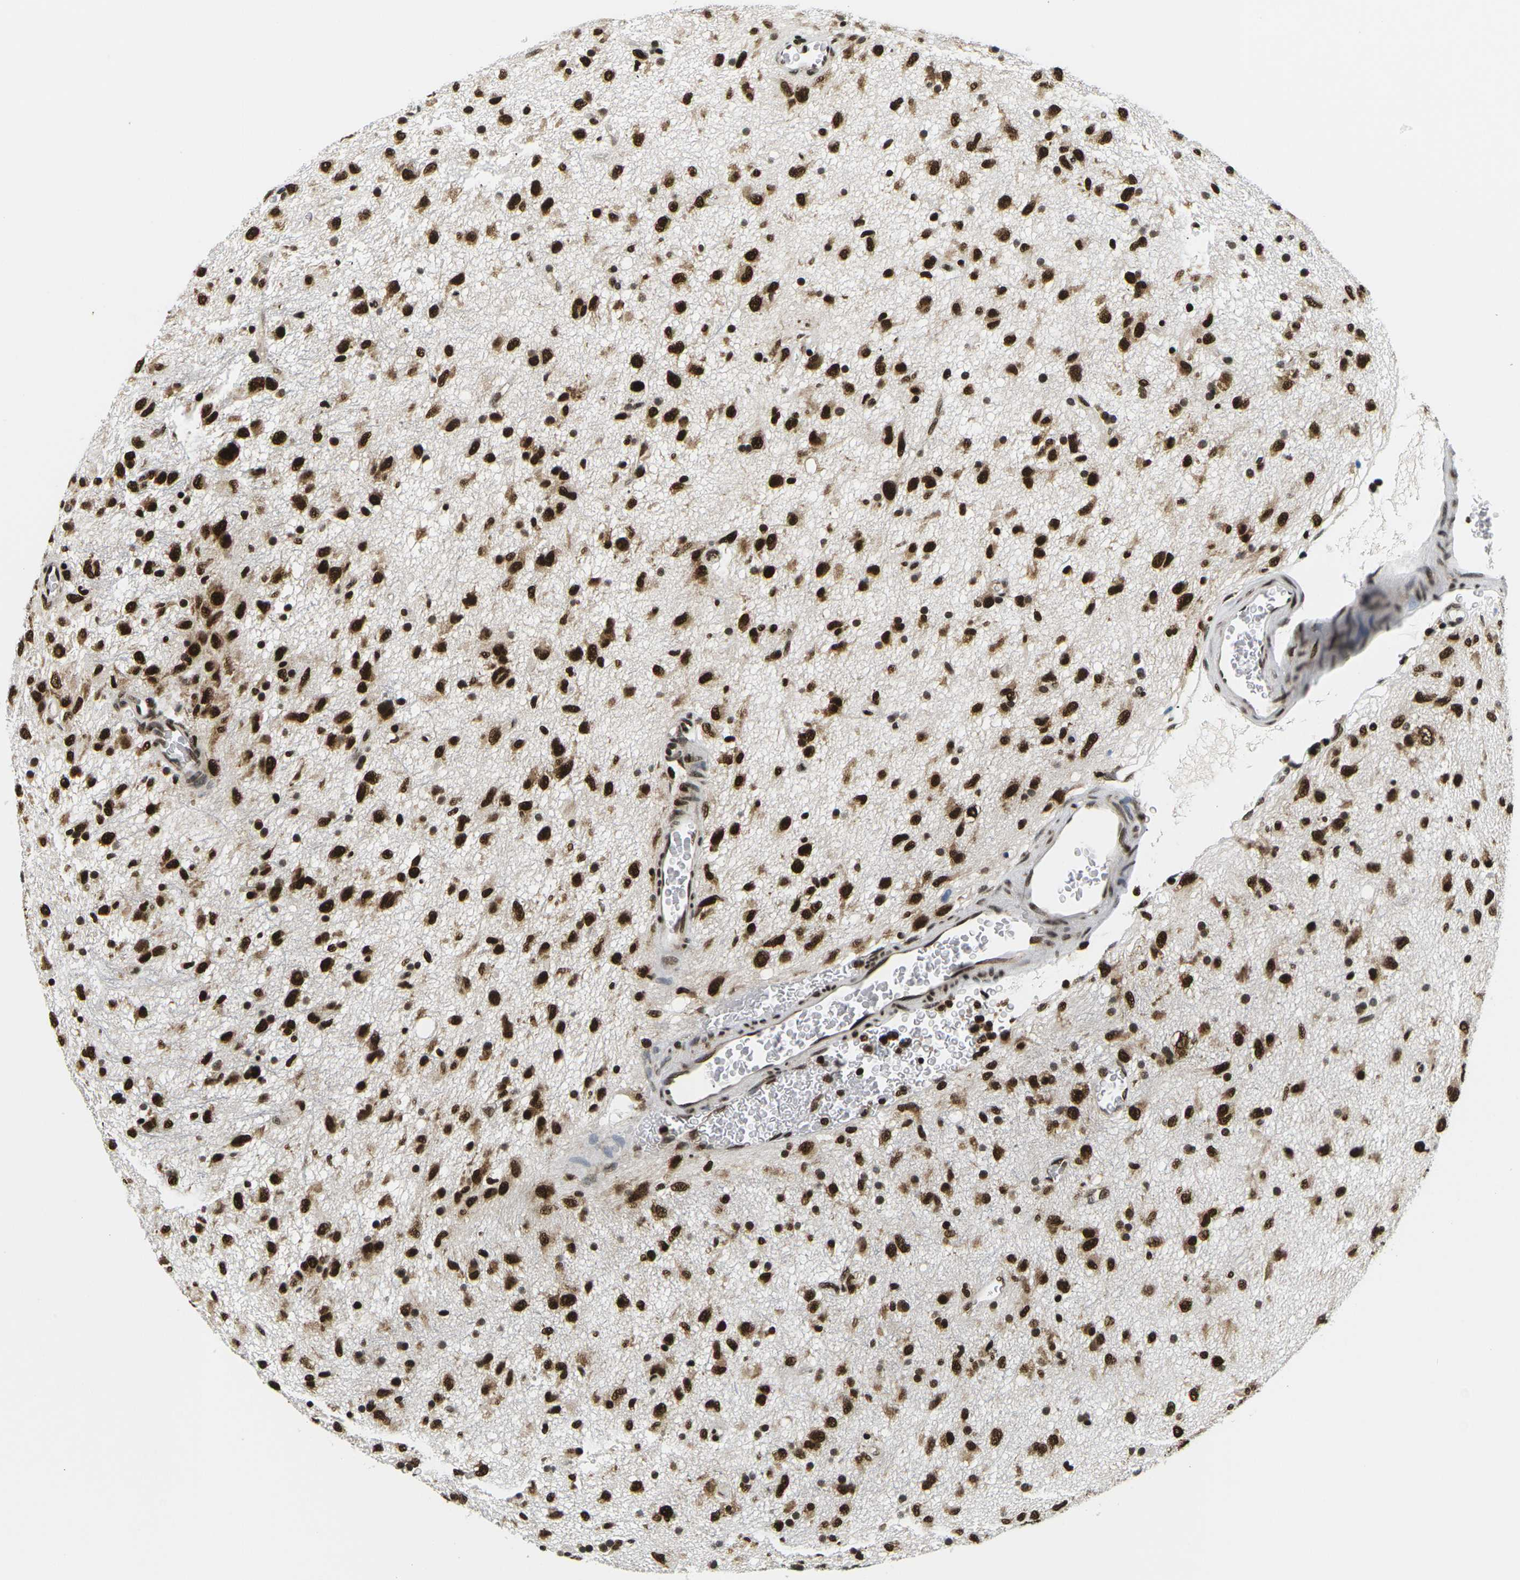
{"staining": {"intensity": "strong", "quantity": ">75%", "location": "nuclear"}, "tissue": "glioma", "cell_type": "Tumor cells", "image_type": "cancer", "snomed": [{"axis": "morphology", "description": "Glioma, malignant, Low grade"}, {"axis": "topography", "description": "Brain"}], "caption": "Protein staining by immunohistochemistry demonstrates strong nuclear staining in about >75% of tumor cells in malignant glioma (low-grade). Using DAB (3,3'-diaminobenzidine) (brown) and hematoxylin (blue) stains, captured at high magnification using brightfield microscopy.", "gene": "CELF1", "patient": {"sex": "male", "age": 77}}